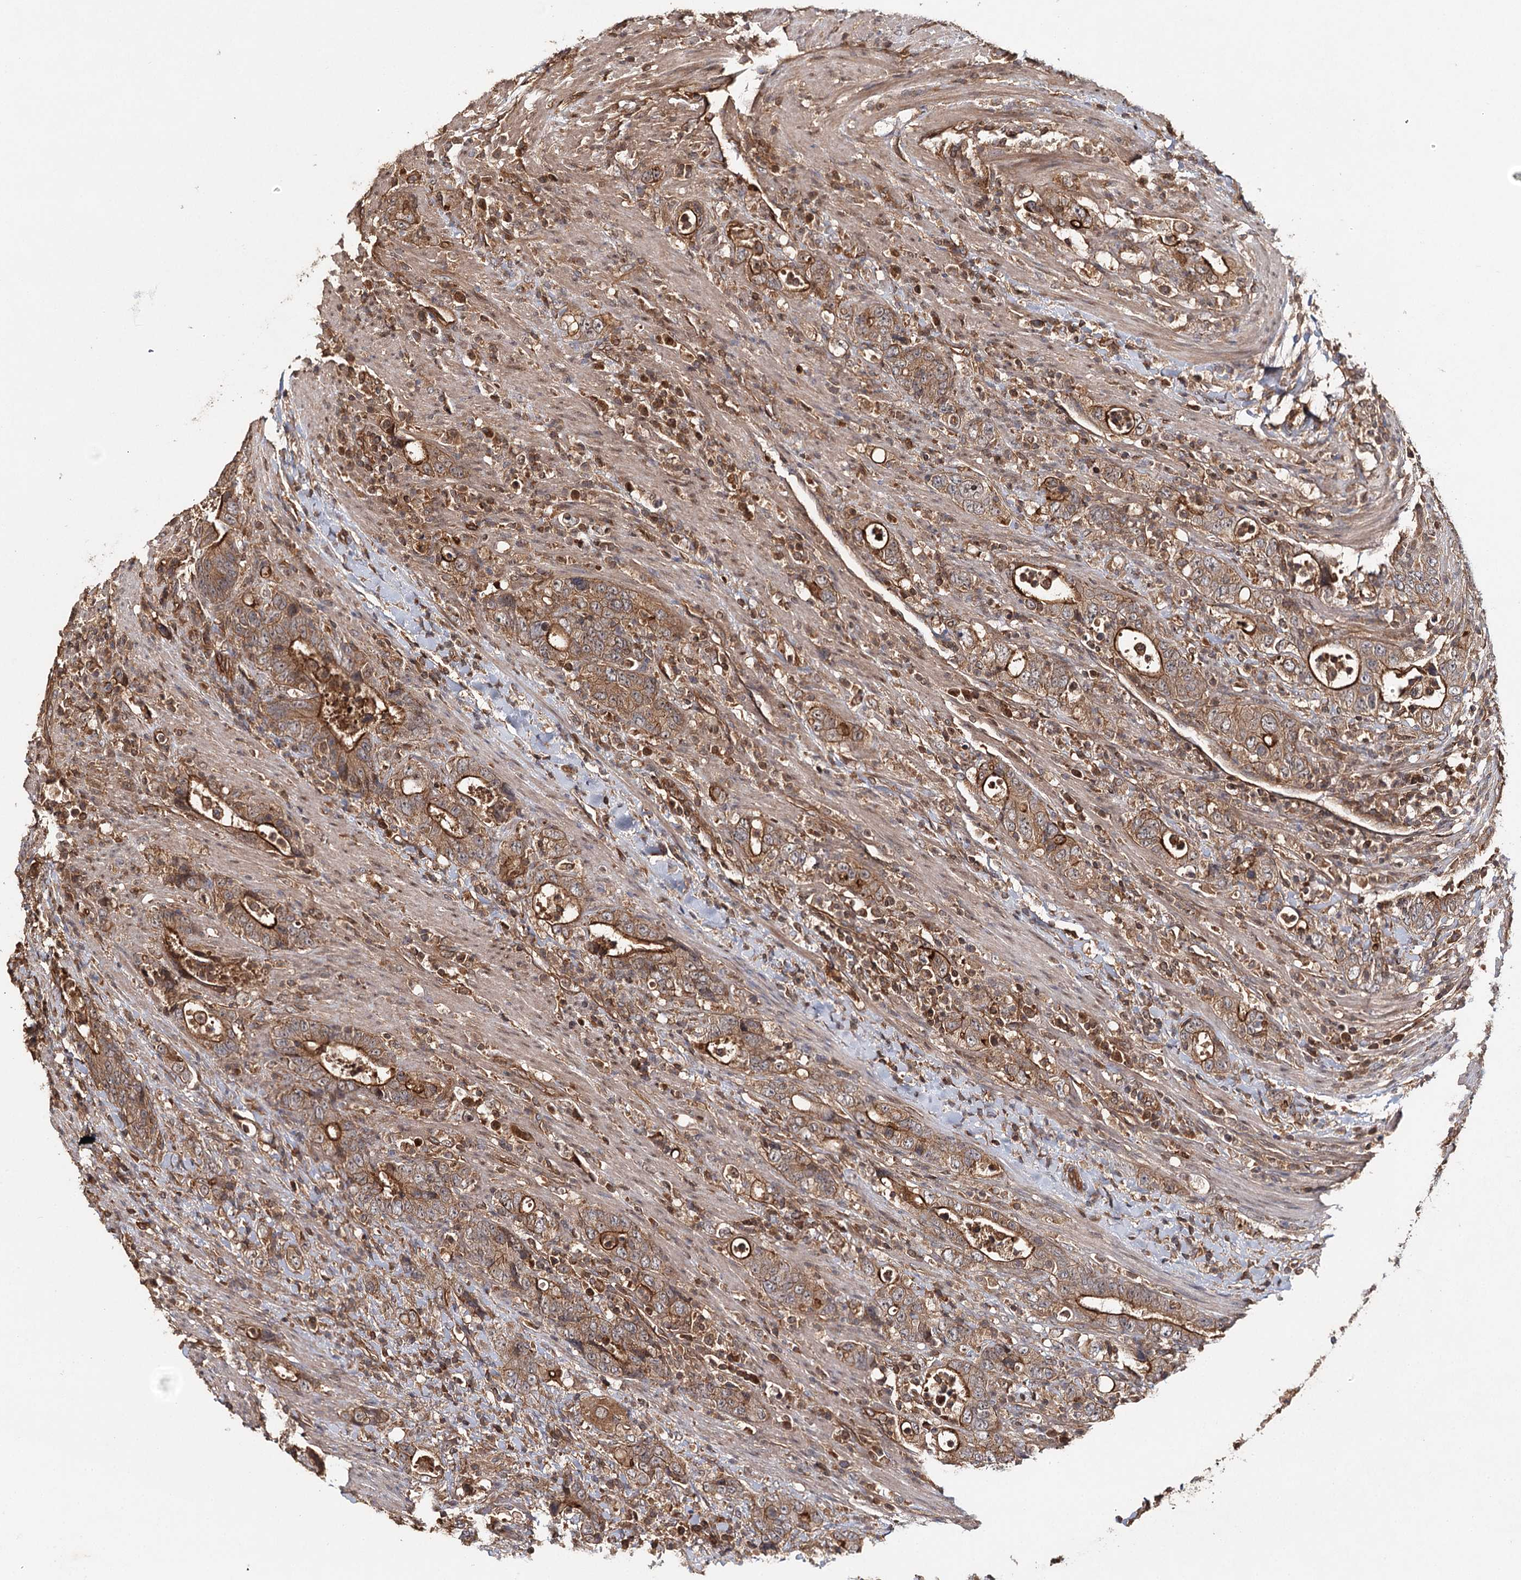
{"staining": {"intensity": "strong", "quantity": ">75%", "location": "cytoplasmic/membranous"}, "tissue": "colorectal cancer", "cell_type": "Tumor cells", "image_type": "cancer", "snomed": [{"axis": "morphology", "description": "Adenocarcinoma, NOS"}, {"axis": "topography", "description": "Colon"}], "caption": "Immunohistochemistry (DAB) staining of colorectal cancer displays strong cytoplasmic/membranous protein expression in approximately >75% of tumor cells.", "gene": "BCR", "patient": {"sex": "female", "age": 75}}